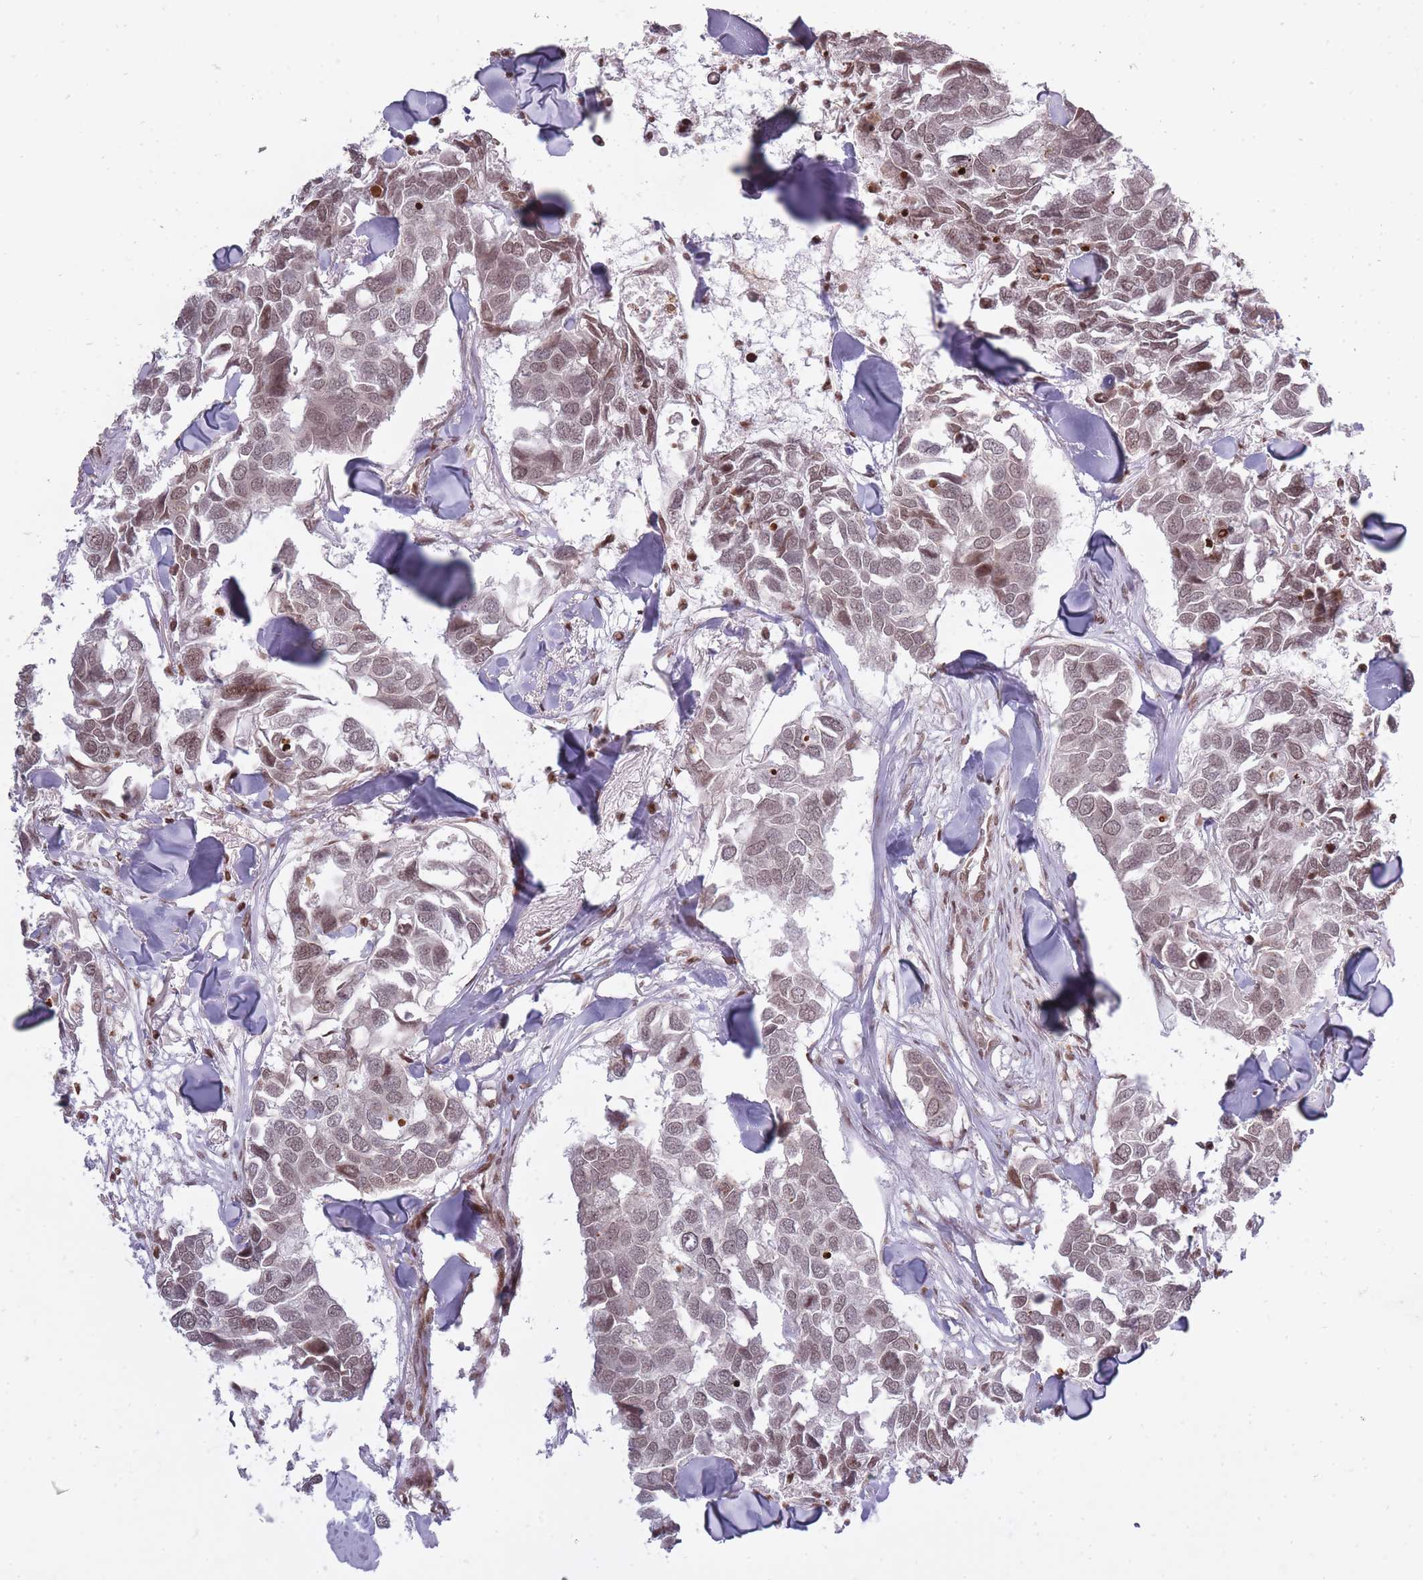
{"staining": {"intensity": "weak", "quantity": ">75%", "location": "nuclear"}, "tissue": "breast cancer", "cell_type": "Tumor cells", "image_type": "cancer", "snomed": [{"axis": "morphology", "description": "Duct carcinoma"}, {"axis": "topography", "description": "Breast"}], "caption": "Weak nuclear protein expression is present in approximately >75% of tumor cells in invasive ductal carcinoma (breast).", "gene": "TMC6", "patient": {"sex": "female", "age": 83}}